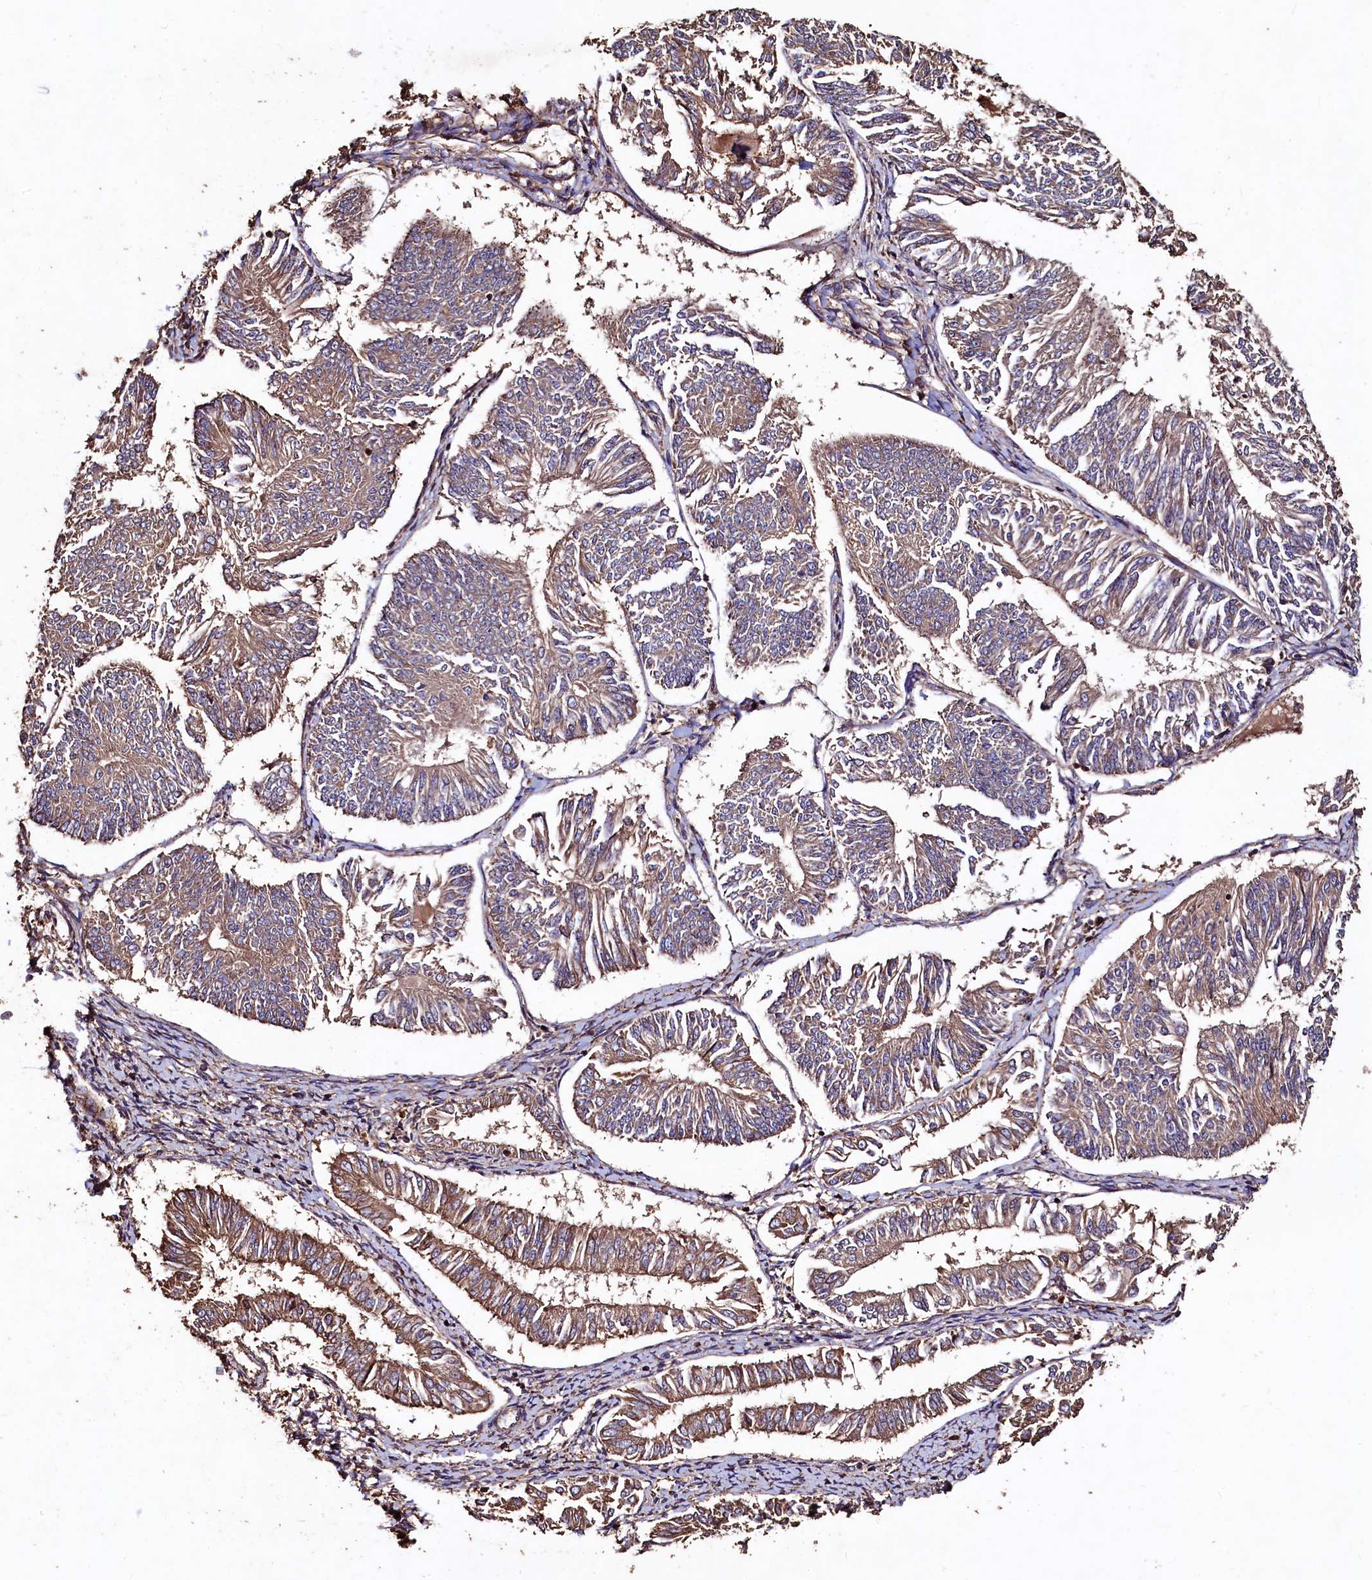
{"staining": {"intensity": "moderate", "quantity": "25%-75%", "location": "cytoplasmic/membranous"}, "tissue": "endometrial cancer", "cell_type": "Tumor cells", "image_type": "cancer", "snomed": [{"axis": "morphology", "description": "Adenocarcinoma, NOS"}, {"axis": "topography", "description": "Endometrium"}], "caption": "Immunohistochemical staining of endometrial cancer (adenocarcinoma) demonstrates moderate cytoplasmic/membranous protein positivity in about 25%-75% of tumor cells. (brown staining indicates protein expression, while blue staining denotes nuclei).", "gene": "TMEM98", "patient": {"sex": "female", "age": 58}}